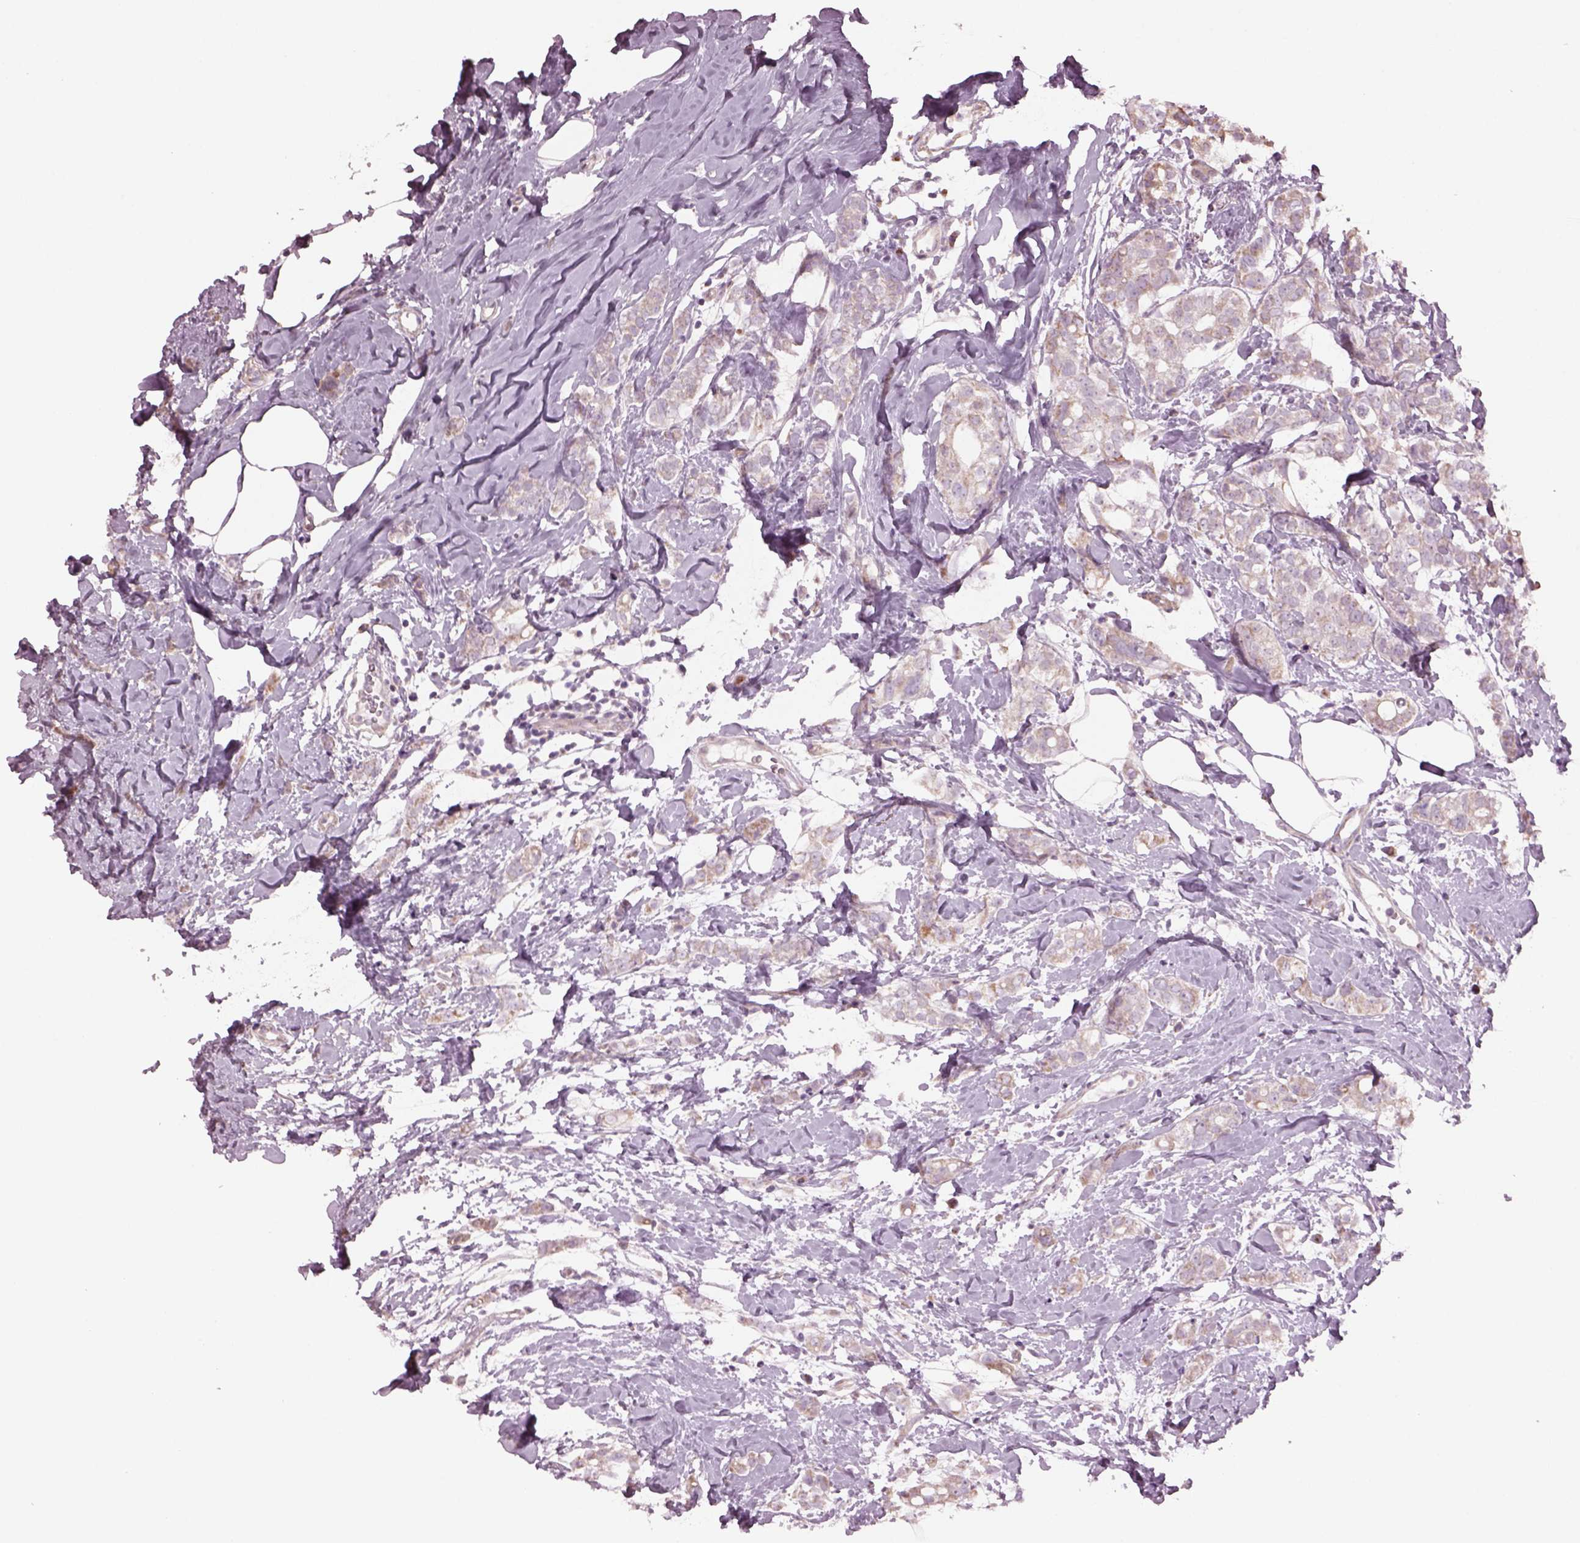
{"staining": {"intensity": "weak", "quantity": ">75%", "location": "cytoplasmic/membranous"}, "tissue": "breast cancer", "cell_type": "Tumor cells", "image_type": "cancer", "snomed": [{"axis": "morphology", "description": "Duct carcinoma"}, {"axis": "topography", "description": "Breast"}], "caption": "Breast cancer stained with DAB IHC exhibits low levels of weak cytoplasmic/membranous expression in about >75% of tumor cells. (Brightfield microscopy of DAB IHC at high magnification).", "gene": "SPATA7", "patient": {"sex": "female", "age": 40}}